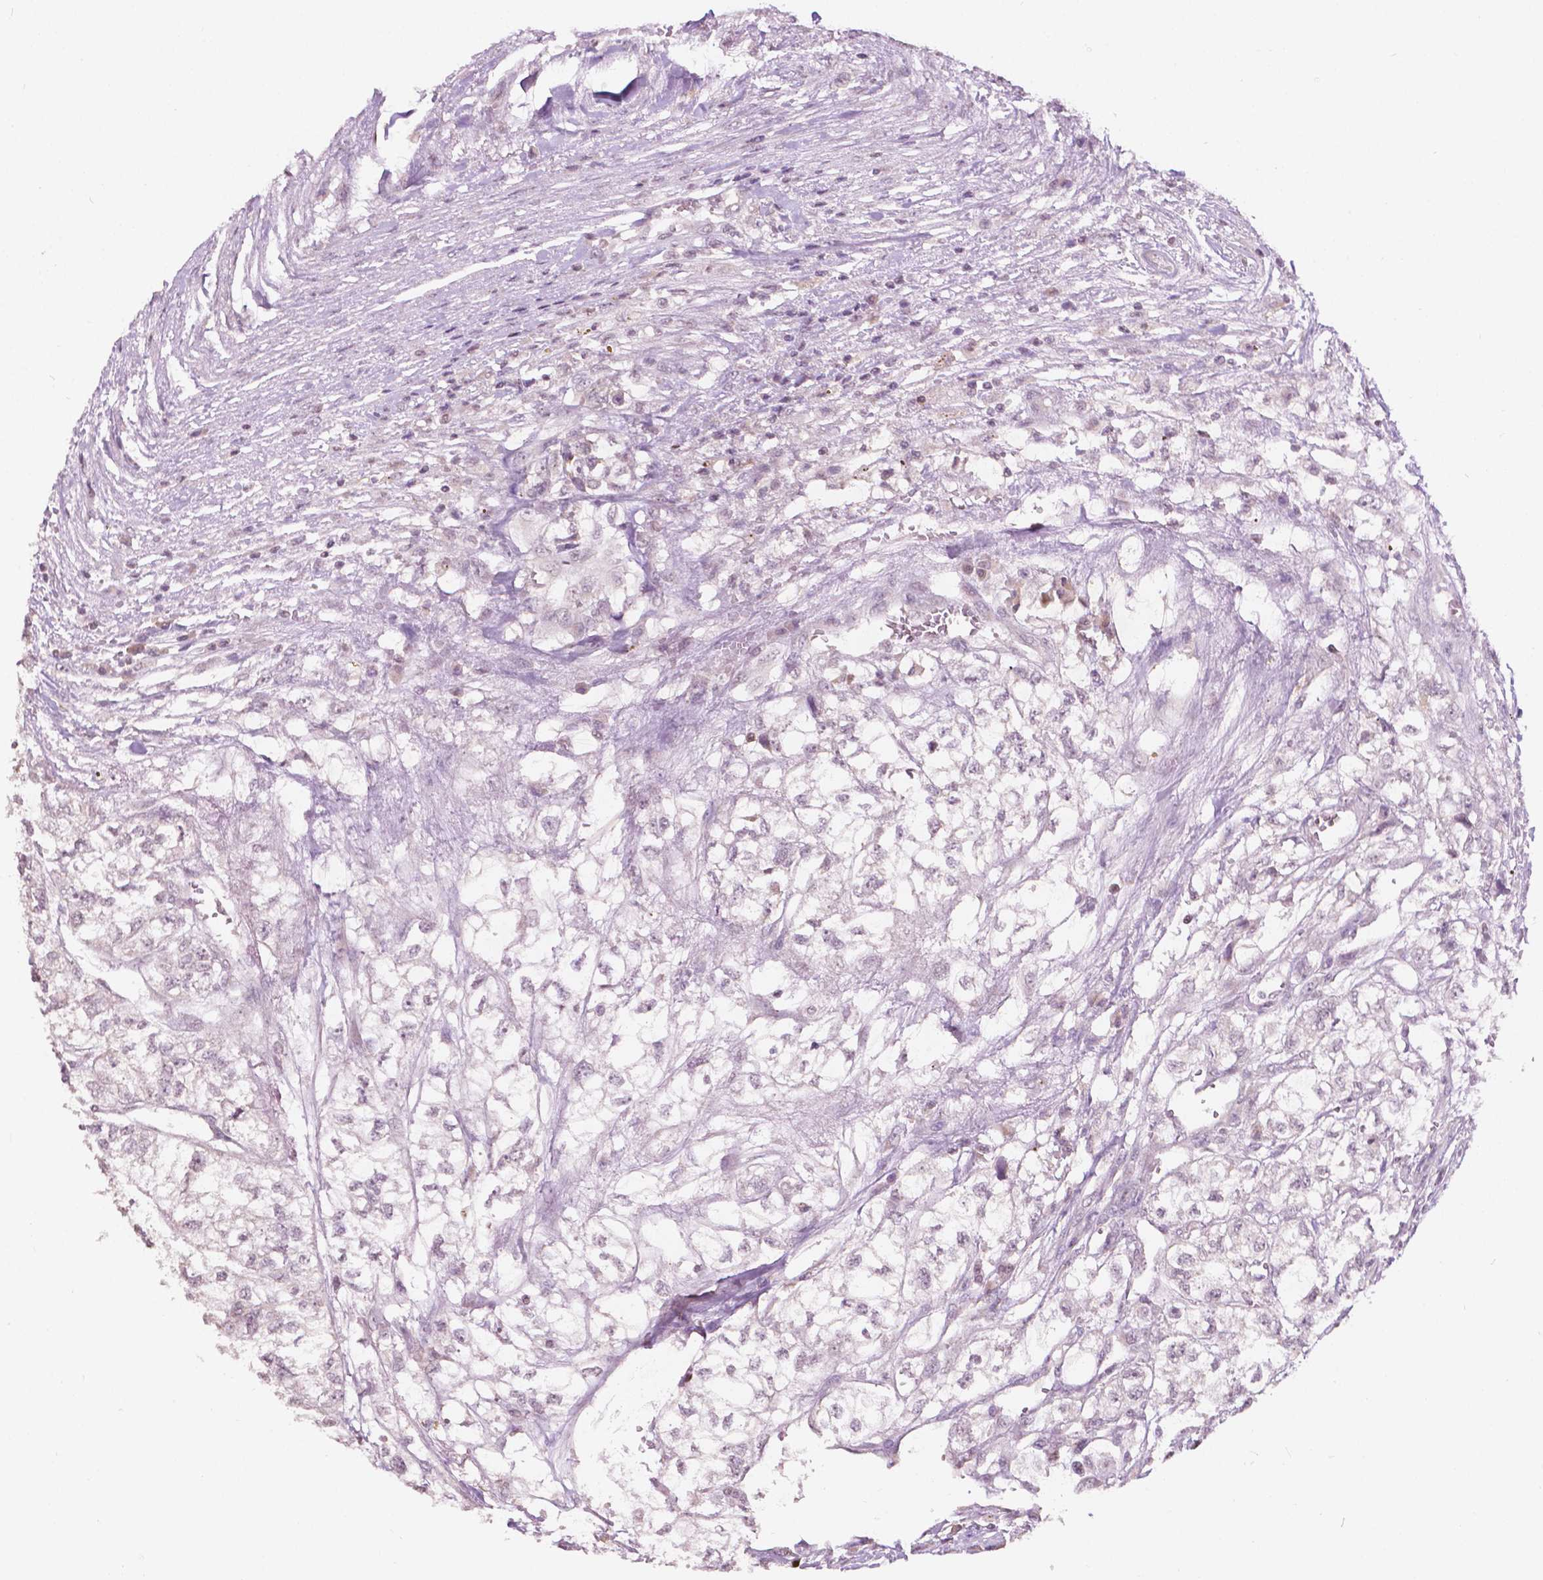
{"staining": {"intensity": "negative", "quantity": "none", "location": "none"}, "tissue": "renal cancer", "cell_type": "Tumor cells", "image_type": "cancer", "snomed": [{"axis": "morphology", "description": "Adenocarcinoma, NOS"}, {"axis": "topography", "description": "Kidney"}], "caption": "An image of human adenocarcinoma (renal) is negative for staining in tumor cells. (DAB immunohistochemistry (IHC), high magnification).", "gene": "NOS1AP", "patient": {"sex": "male", "age": 56}}